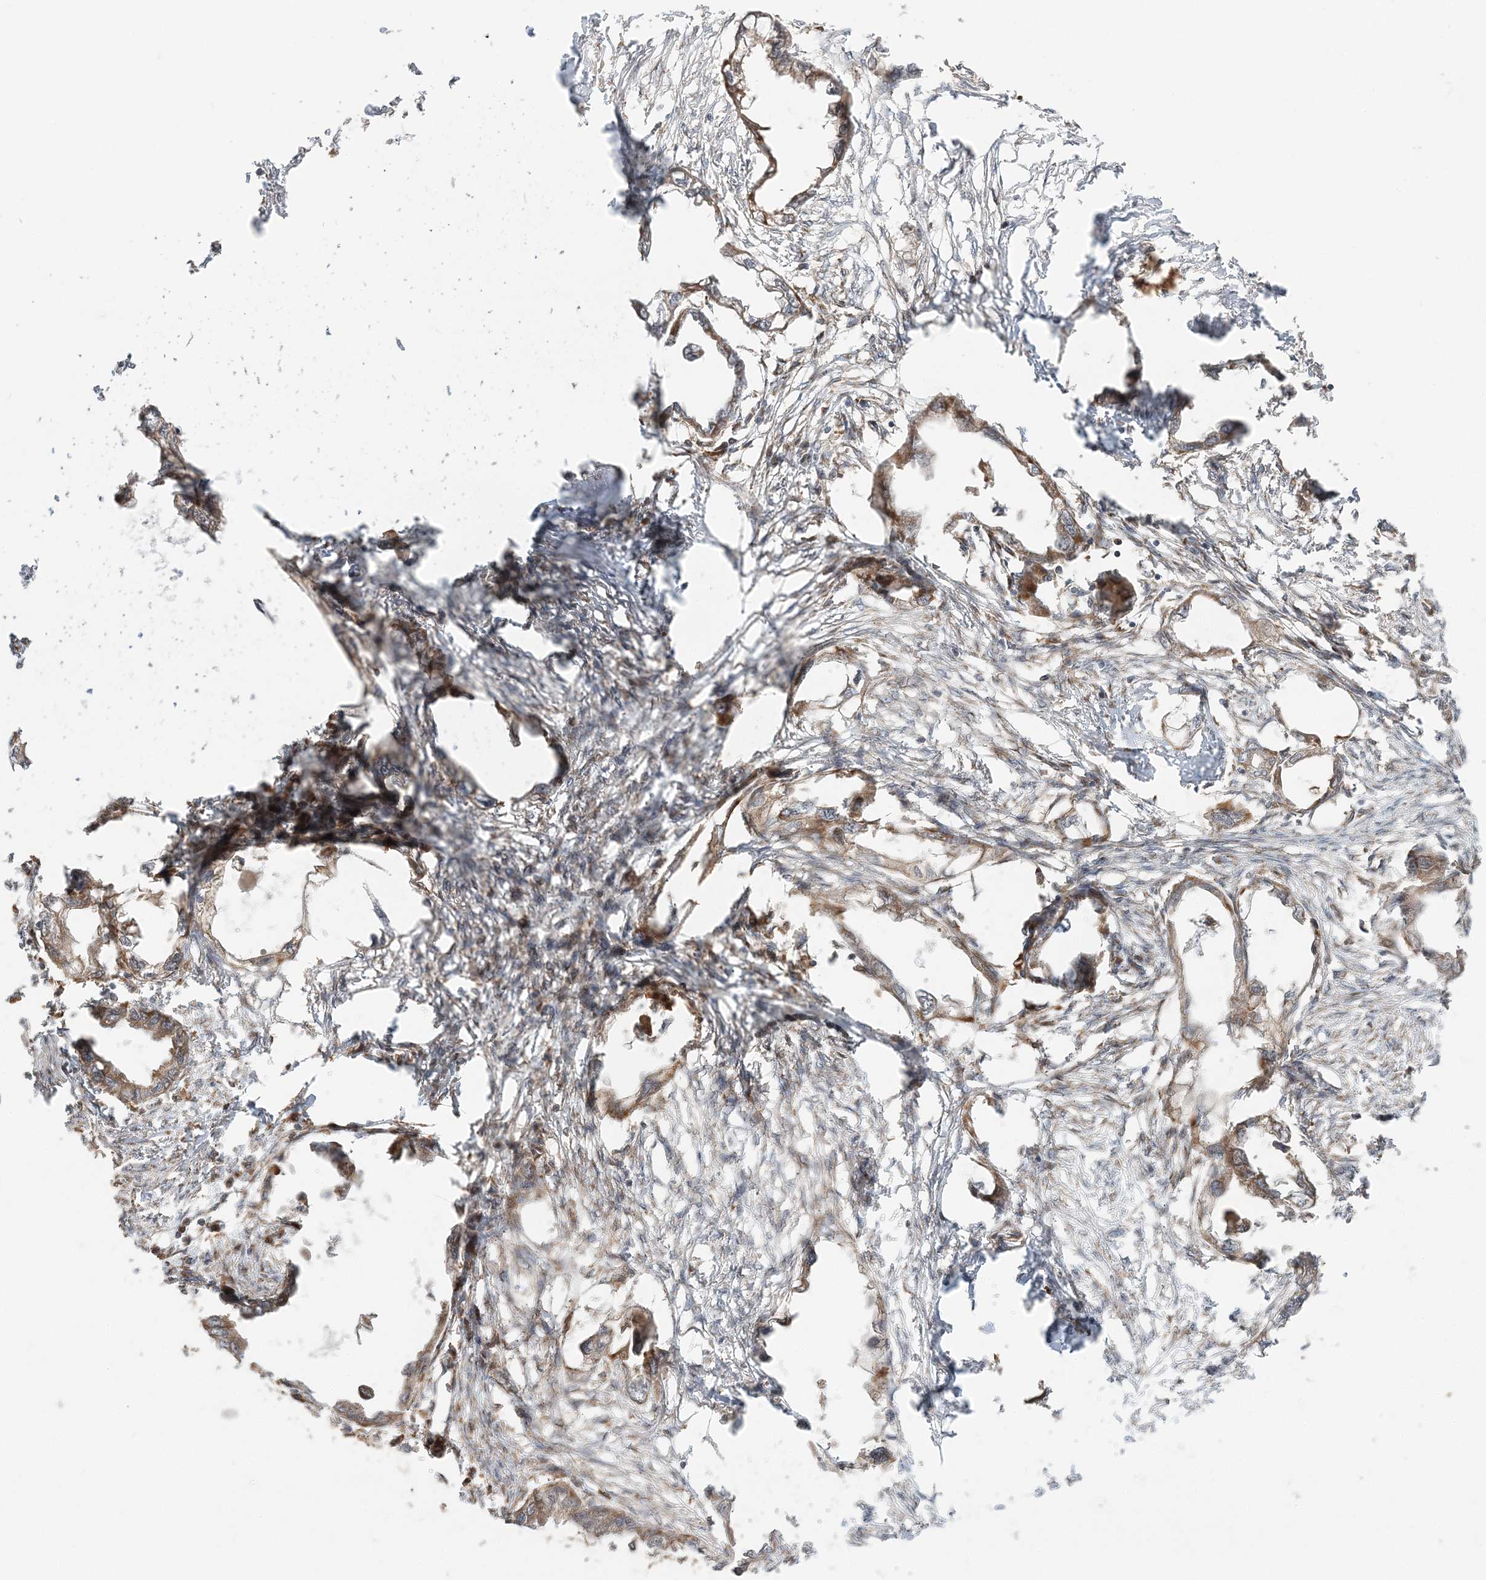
{"staining": {"intensity": "moderate", "quantity": ">75%", "location": "cytoplasmic/membranous"}, "tissue": "endometrial cancer", "cell_type": "Tumor cells", "image_type": "cancer", "snomed": [{"axis": "morphology", "description": "Adenocarcinoma, NOS"}, {"axis": "morphology", "description": "Adenocarcinoma, metastatic, NOS"}, {"axis": "topography", "description": "Adipose tissue"}, {"axis": "topography", "description": "Endometrium"}], "caption": "Approximately >75% of tumor cells in human endometrial cancer reveal moderate cytoplasmic/membranous protein positivity as visualized by brown immunohistochemical staining.", "gene": "ABCC3", "patient": {"sex": "female", "age": 67}}